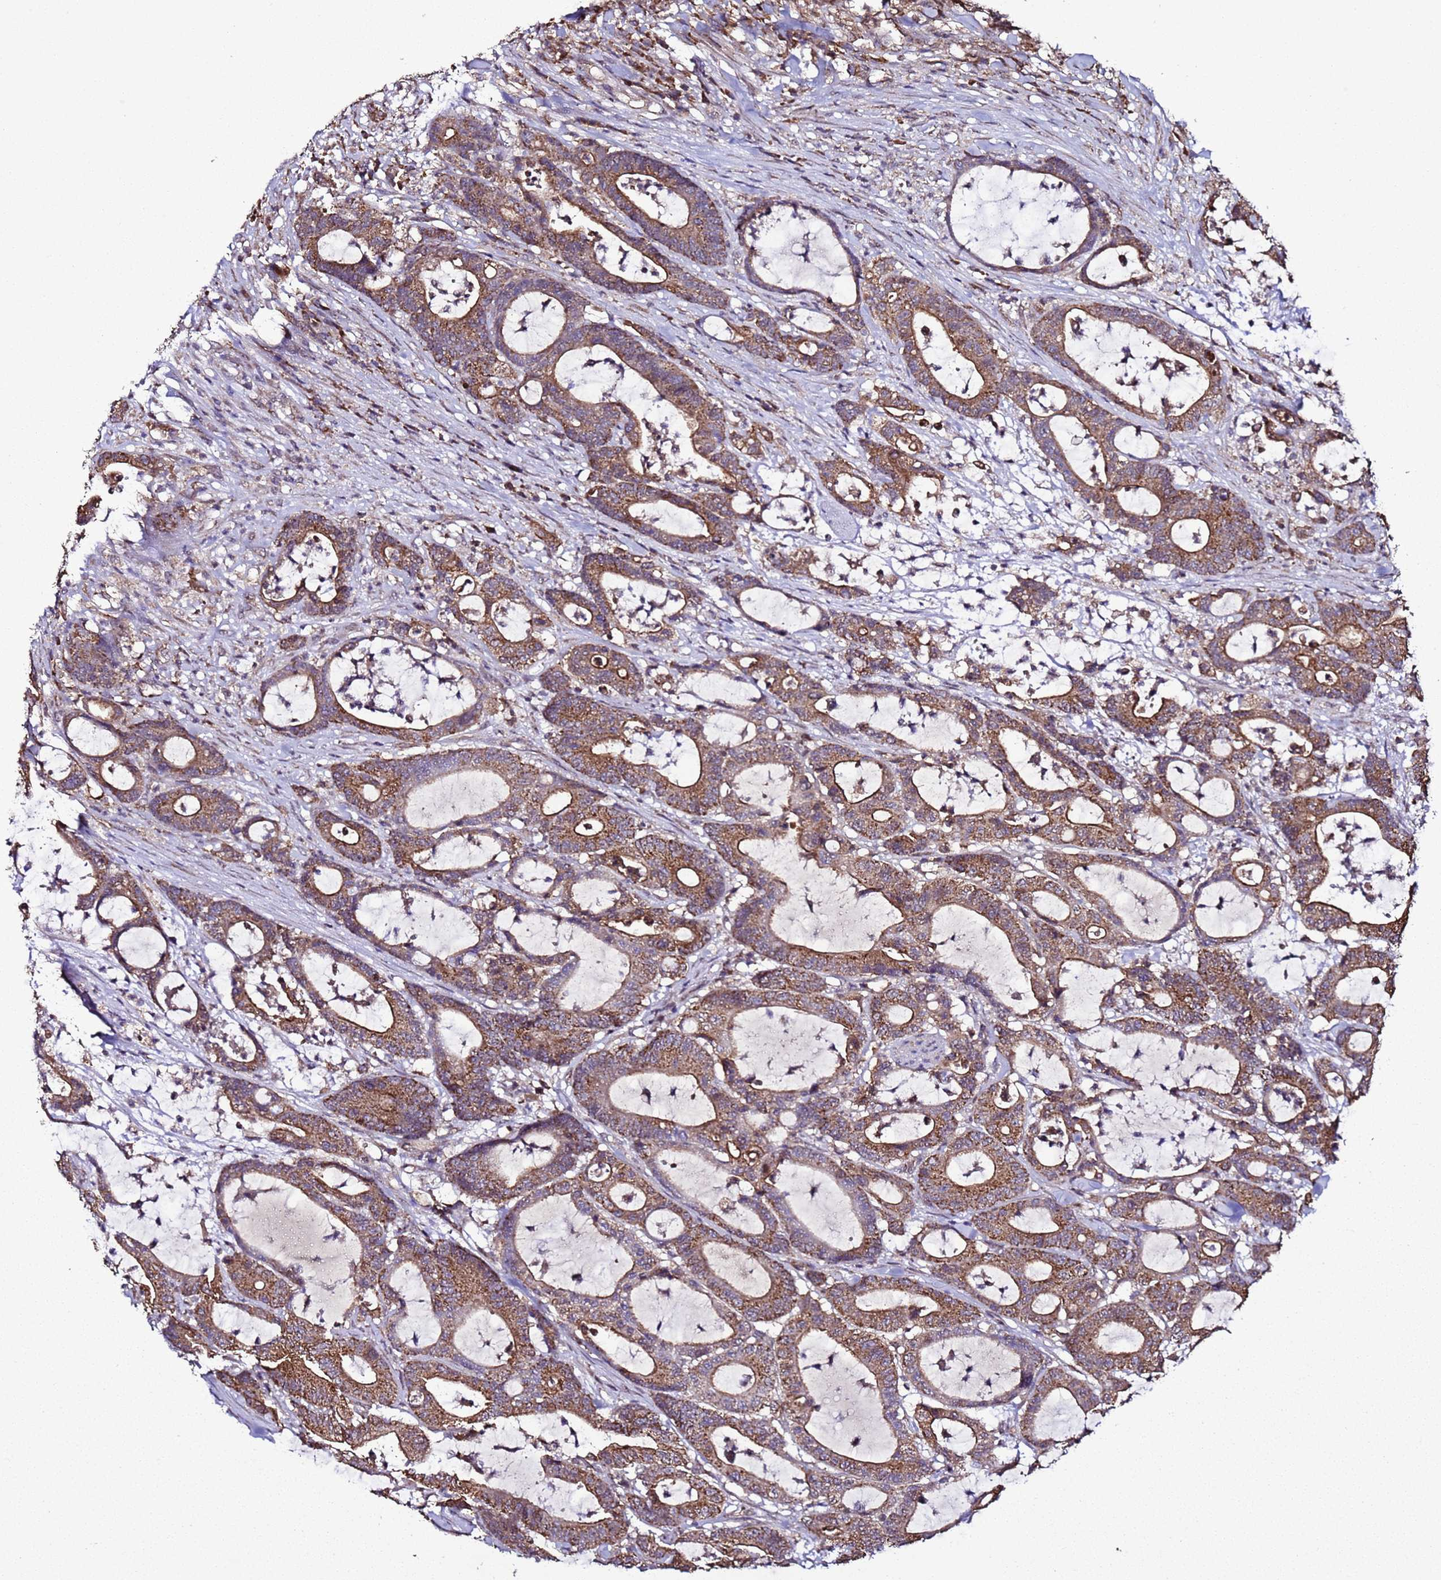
{"staining": {"intensity": "moderate", "quantity": ">75%", "location": "cytoplasmic/membranous"}, "tissue": "colorectal cancer", "cell_type": "Tumor cells", "image_type": "cancer", "snomed": [{"axis": "morphology", "description": "Adenocarcinoma, NOS"}, {"axis": "topography", "description": "Colon"}], "caption": "High-power microscopy captured an IHC histopathology image of colorectal adenocarcinoma, revealing moderate cytoplasmic/membranous positivity in about >75% of tumor cells.", "gene": "HSPBAP1", "patient": {"sex": "female", "age": 84}}